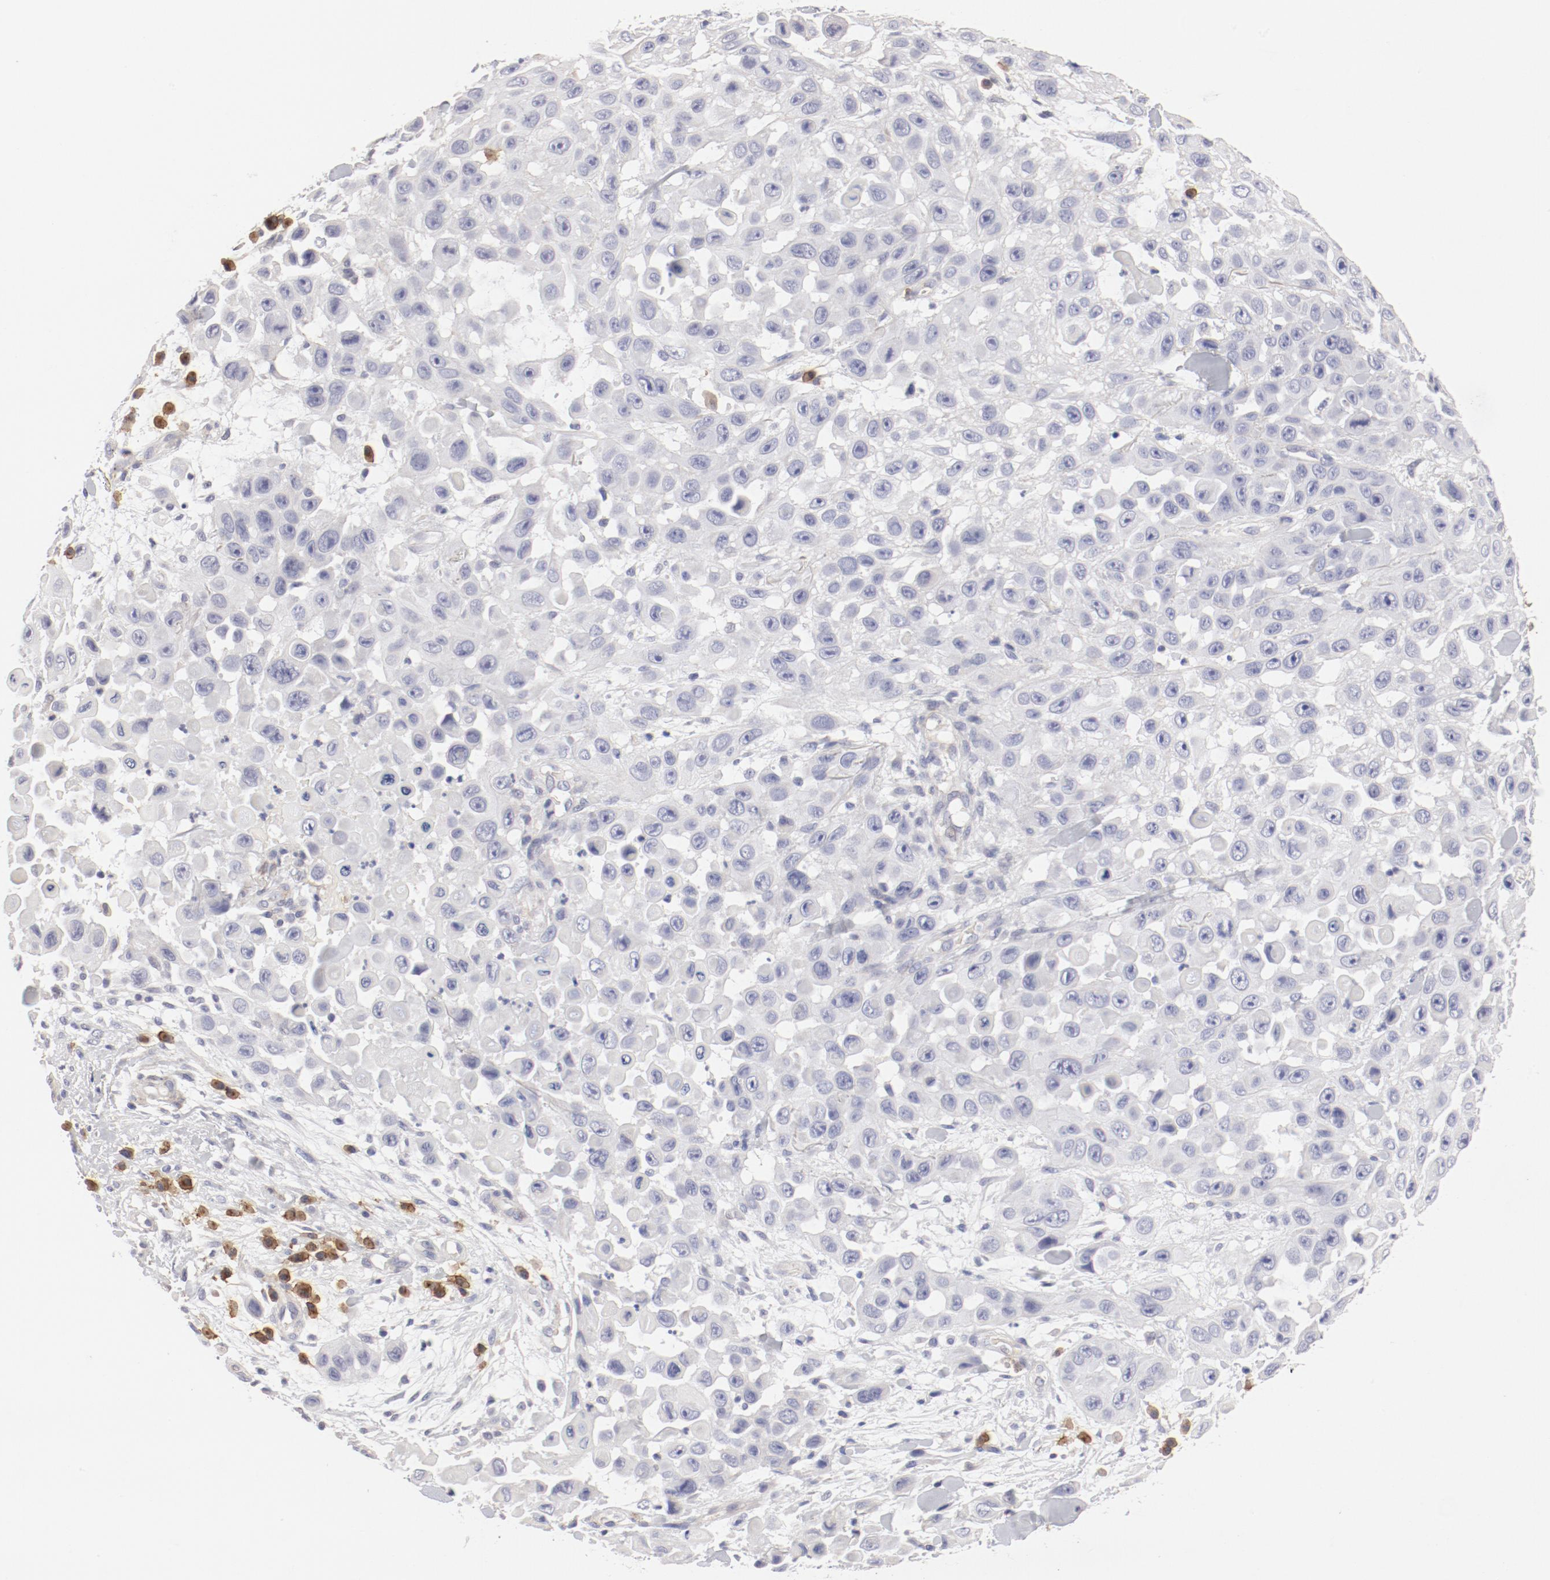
{"staining": {"intensity": "negative", "quantity": "none", "location": "none"}, "tissue": "skin cancer", "cell_type": "Tumor cells", "image_type": "cancer", "snomed": [{"axis": "morphology", "description": "Squamous cell carcinoma, NOS"}, {"axis": "topography", "description": "Skin"}], "caption": "Tumor cells show no significant protein positivity in skin cancer. The staining is performed using DAB (3,3'-diaminobenzidine) brown chromogen with nuclei counter-stained in using hematoxylin.", "gene": "LAX1", "patient": {"sex": "male", "age": 81}}